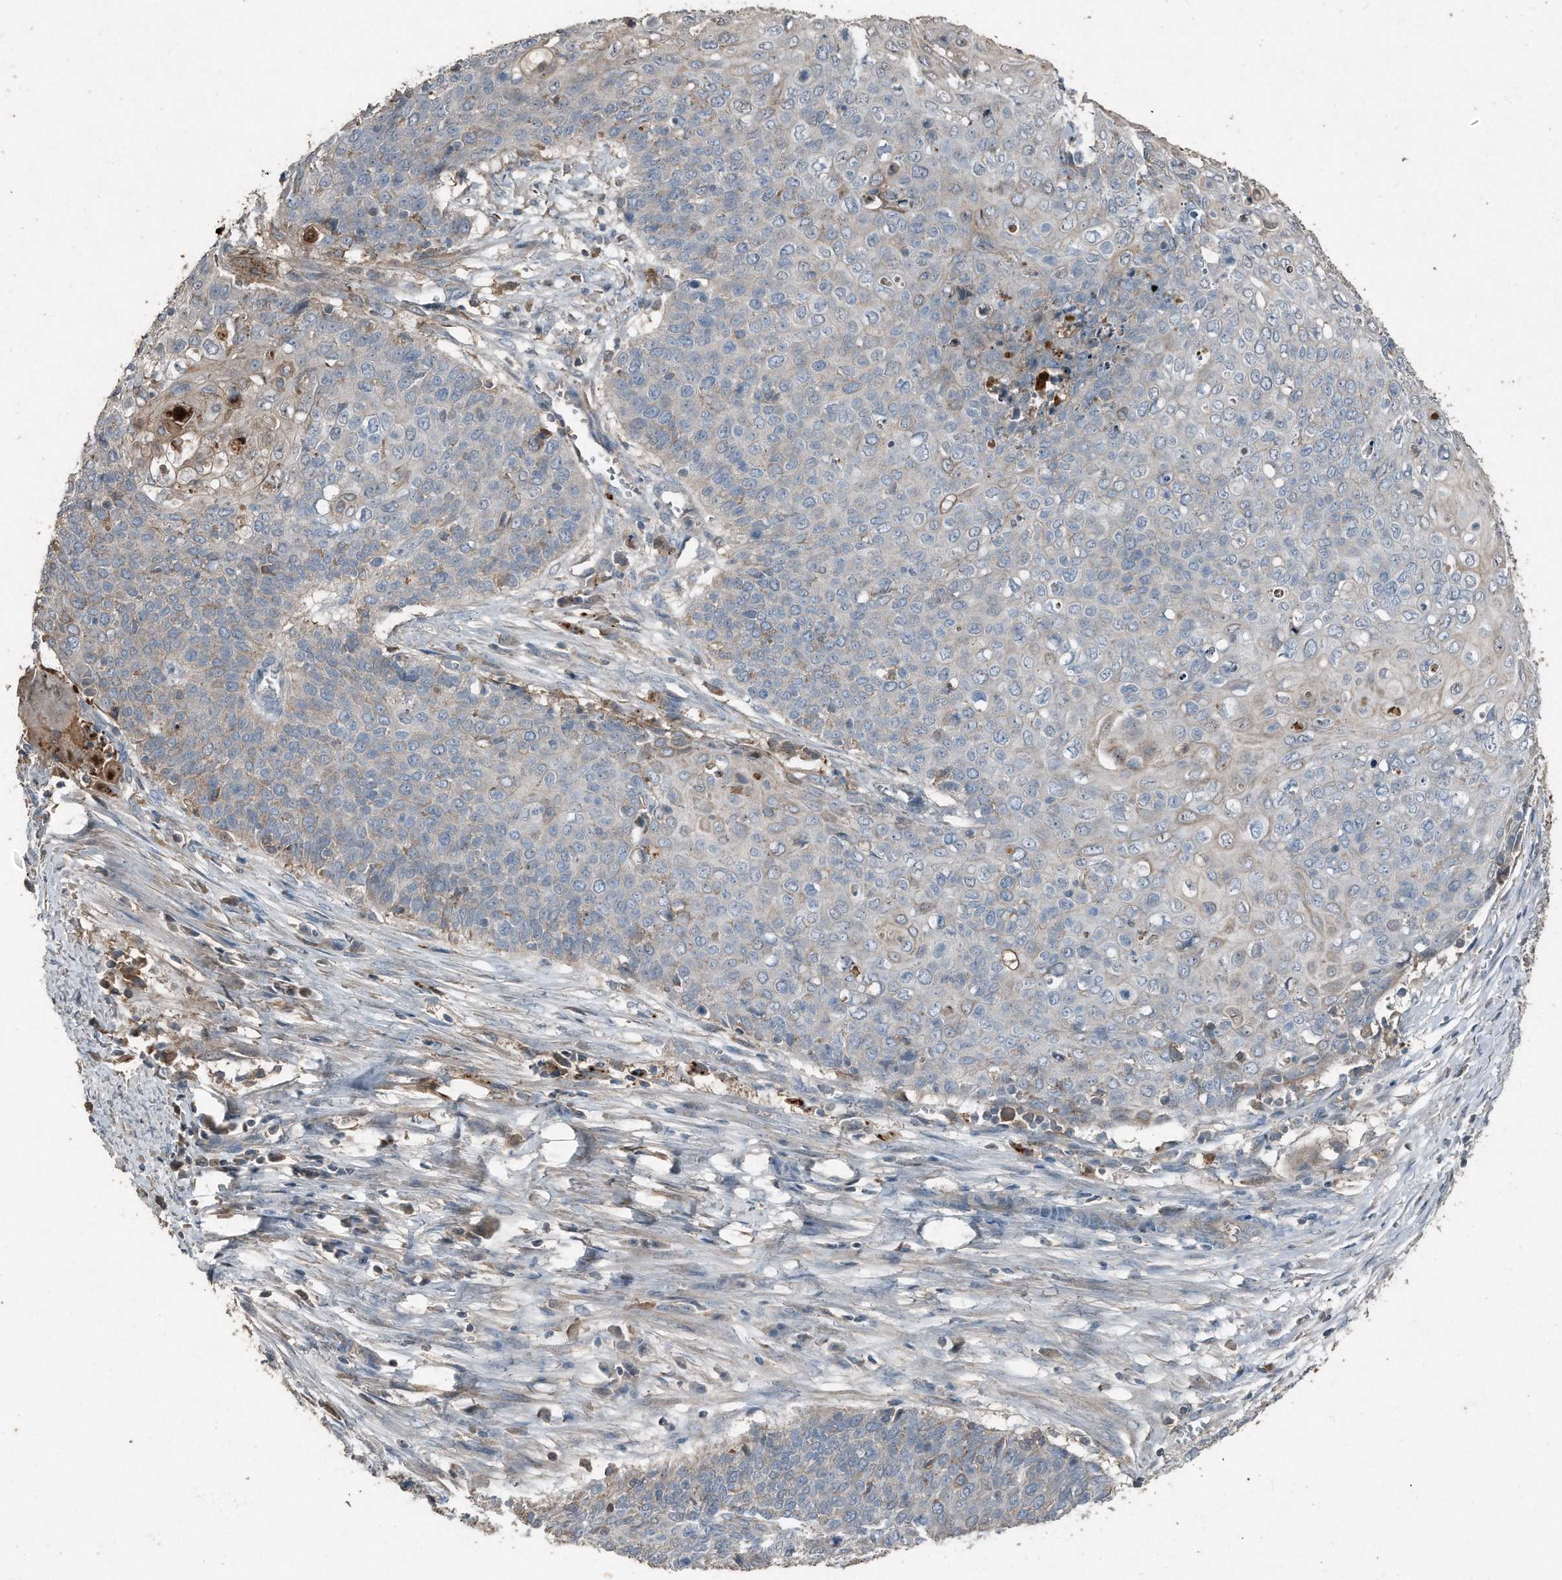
{"staining": {"intensity": "weak", "quantity": "<25%", "location": "cytoplasmic/membranous"}, "tissue": "cervical cancer", "cell_type": "Tumor cells", "image_type": "cancer", "snomed": [{"axis": "morphology", "description": "Squamous cell carcinoma, NOS"}, {"axis": "topography", "description": "Cervix"}], "caption": "This micrograph is of cervical cancer stained with immunohistochemistry (IHC) to label a protein in brown with the nuclei are counter-stained blue. There is no staining in tumor cells.", "gene": "C9", "patient": {"sex": "female", "age": 39}}